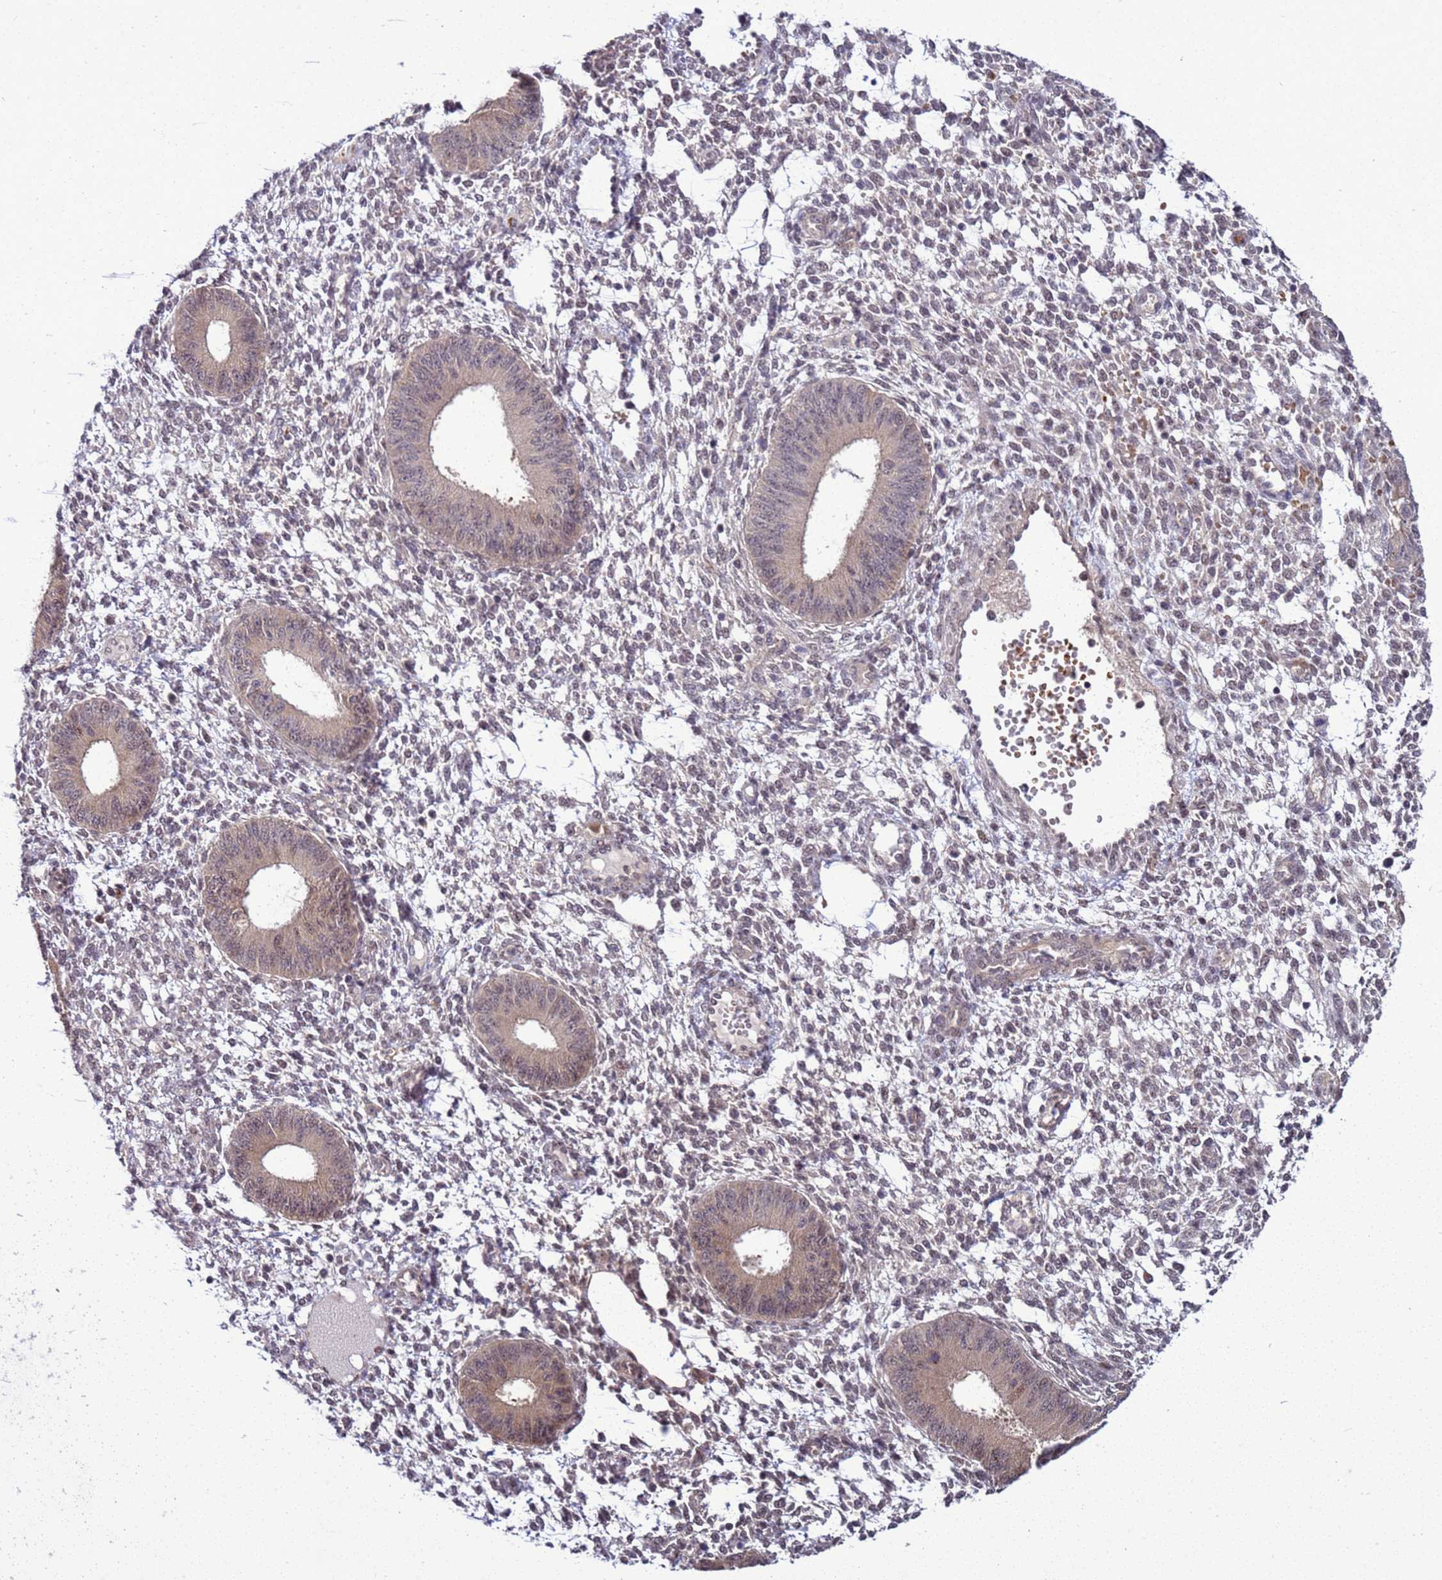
{"staining": {"intensity": "weak", "quantity": "25%-75%", "location": "nuclear"}, "tissue": "endometrium", "cell_type": "Cells in endometrial stroma", "image_type": "normal", "snomed": [{"axis": "morphology", "description": "Normal tissue, NOS"}, {"axis": "topography", "description": "Endometrium"}], "caption": "Cells in endometrial stroma display weak nuclear positivity in approximately 25%-75% of cells in benign endometrium.", "gene": "GEN1", "patient": {"sex": "female", "age": 49}}